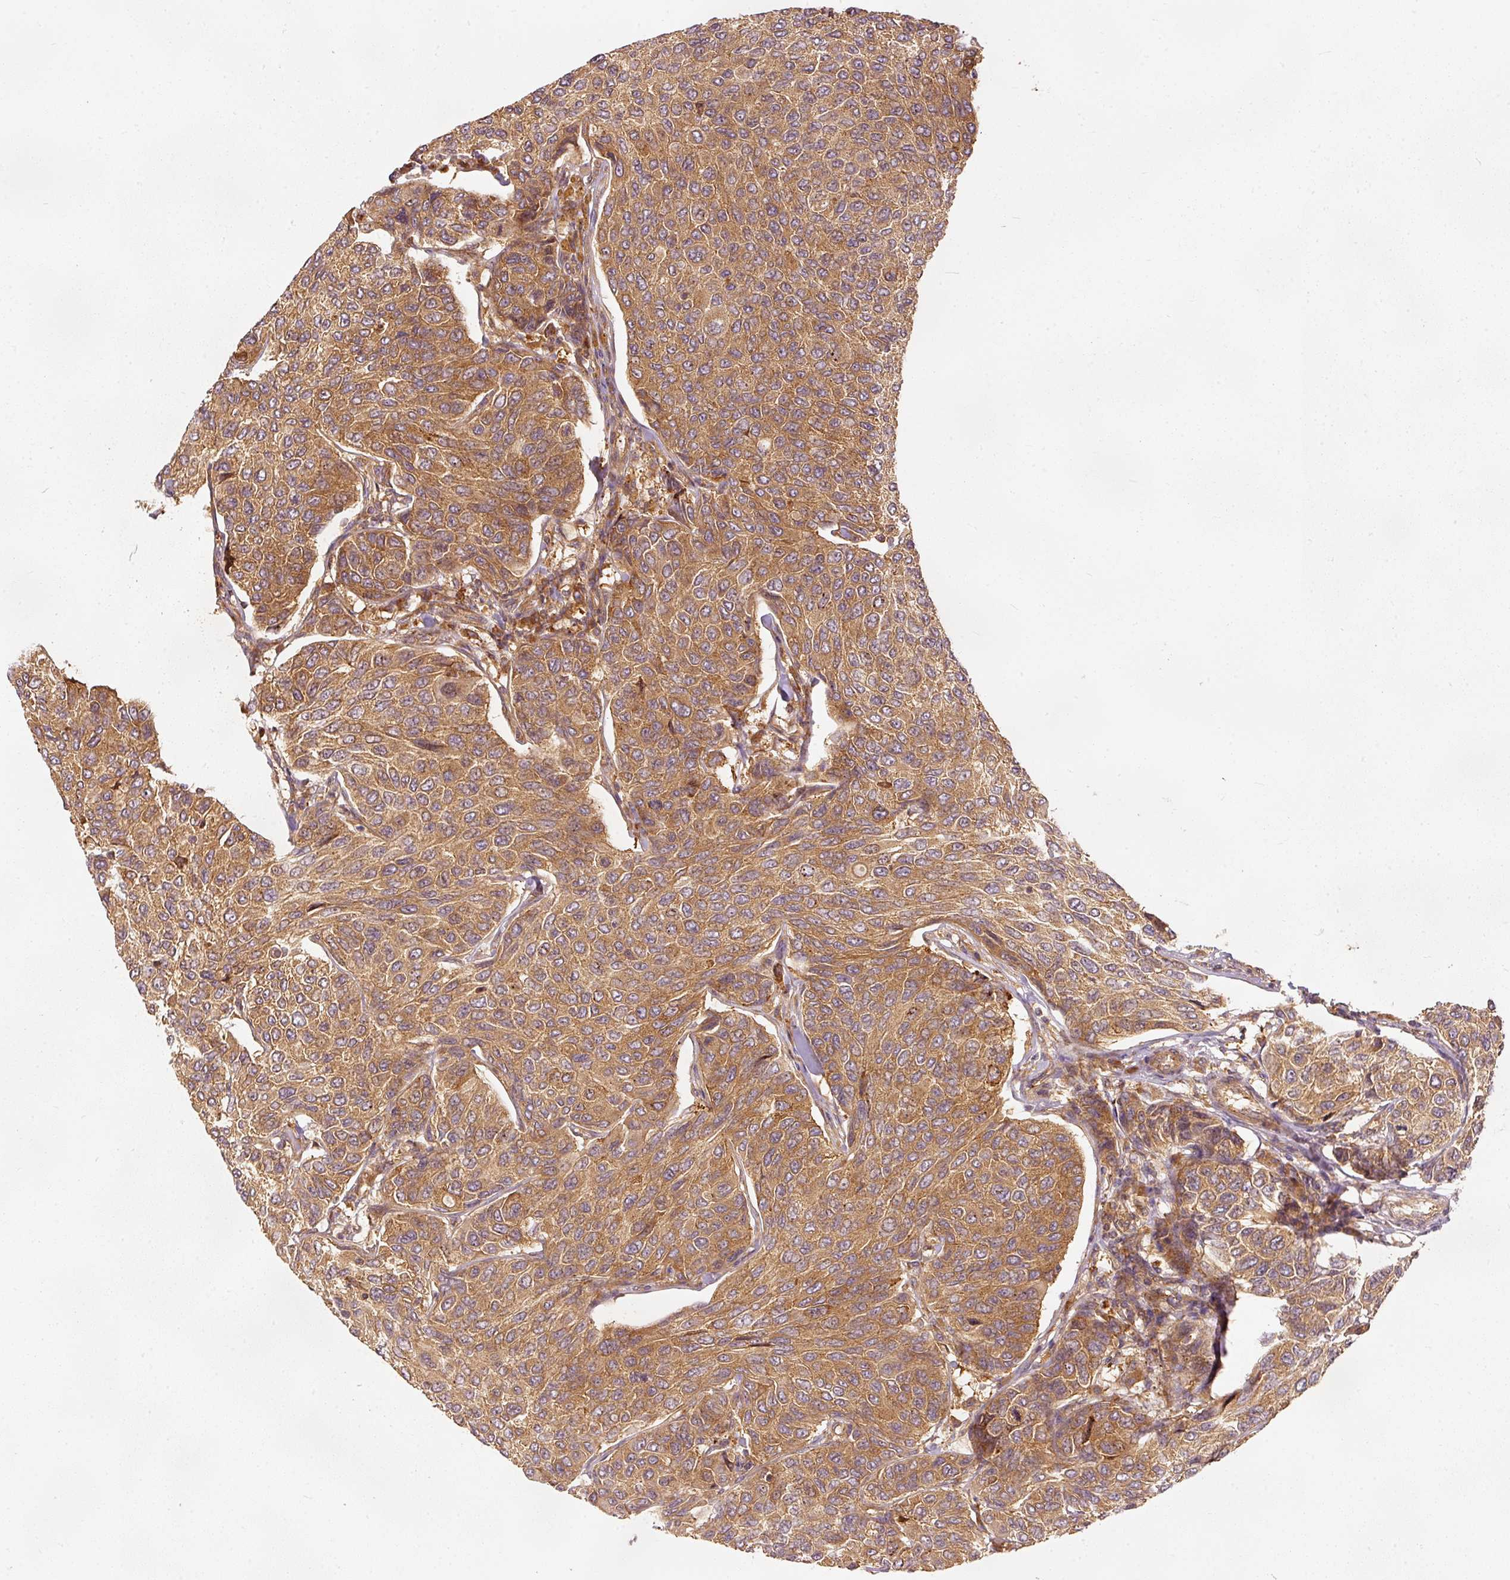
{"staining": {"intensity": "moderate", "quantity": ">75%", "location": "cytoplasmic/membranous"}, "tissue": "breast cancer", "cell_type": "Tumor cells", "image_type": "cancer", "snomed": [{"axis": "morphology", "description": "Duct carcinoma"}, {"axis": "topography", "description": "Breast"}], "caption": "High-power microscopy captured an IHC photomicrograph of breast cancer, revealing moderate cytoplasmic/membranous positivity in approximately >75% of tumor cells.", "gene": "EIF3B", "patient": {"sex": "female", "age": 55}}